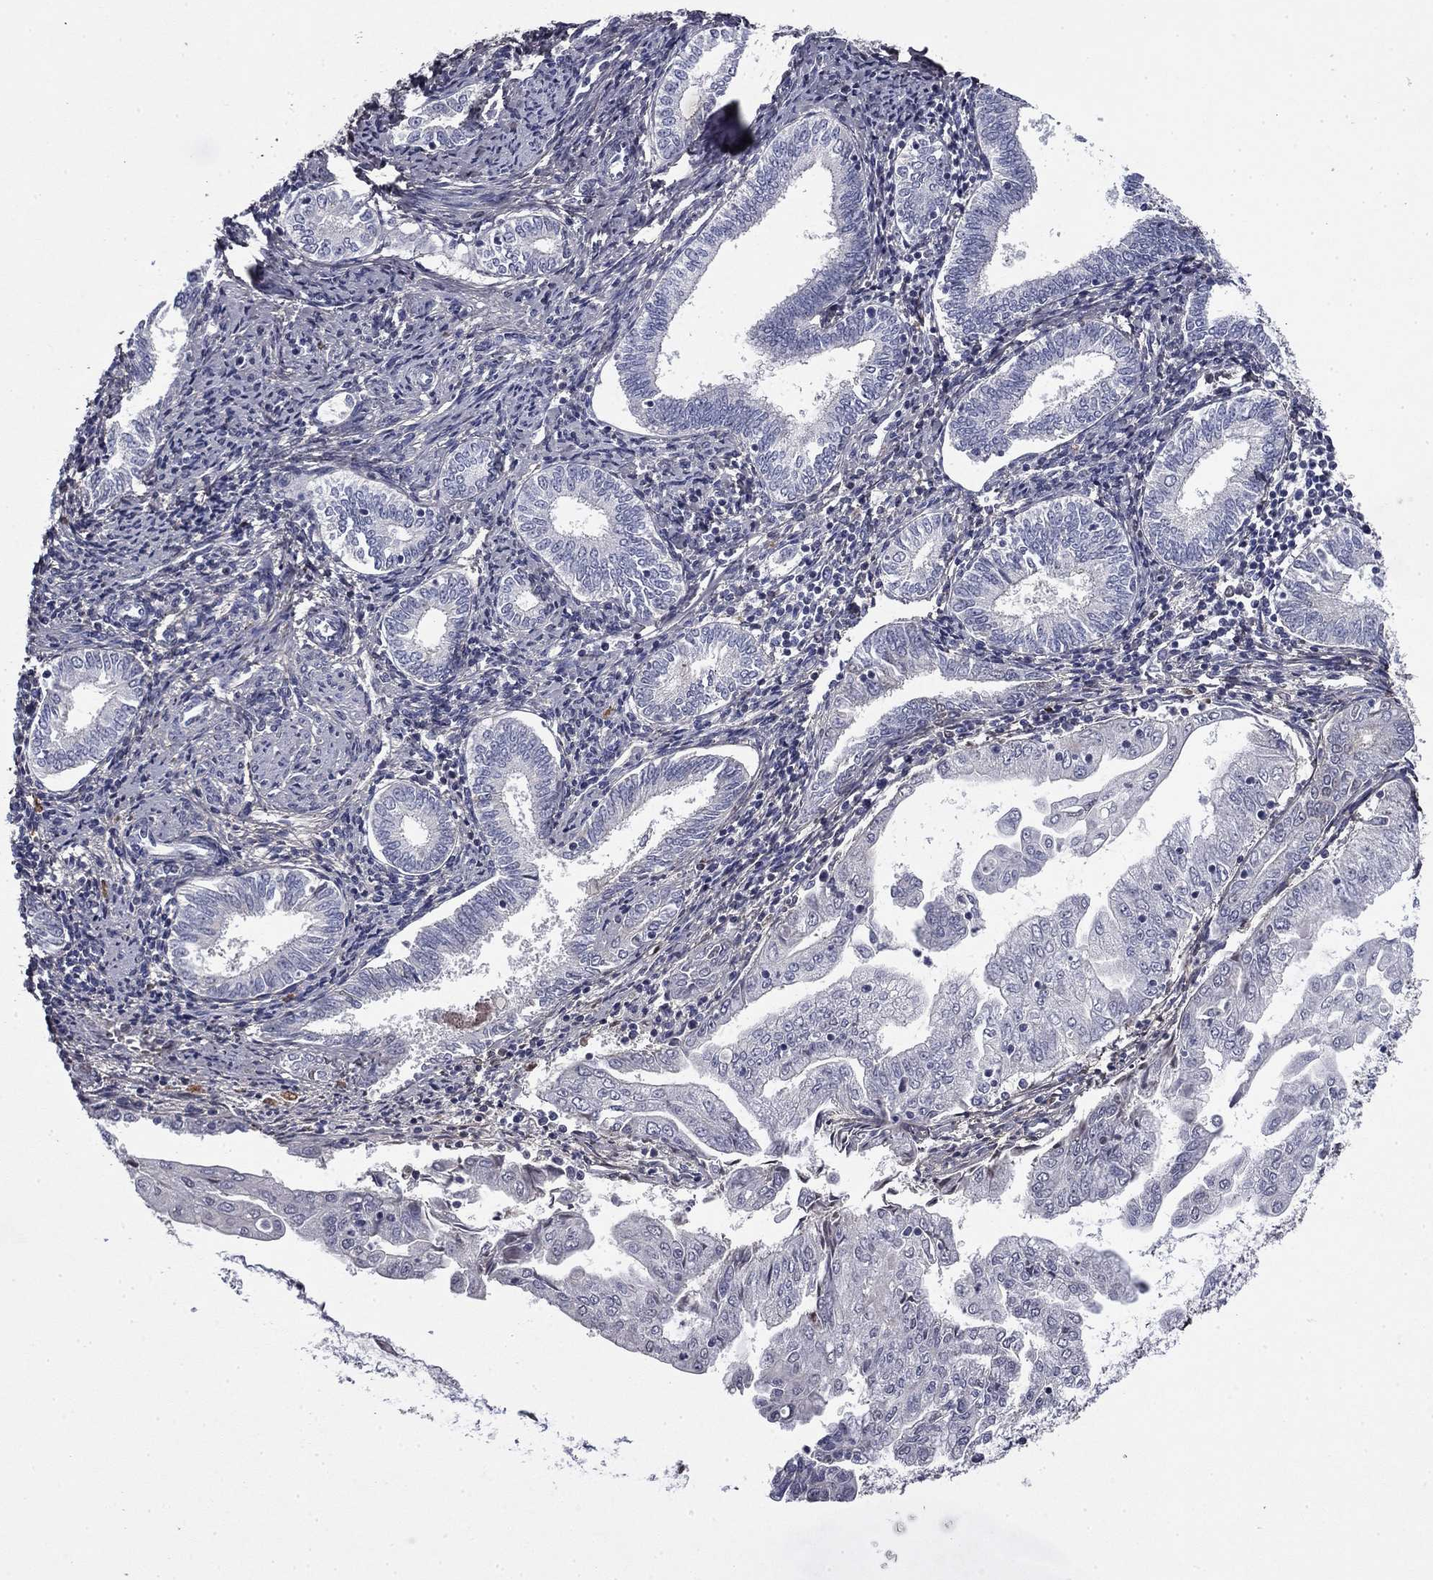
{"staining": {"intensity": "negative", "quantity": "none", "location": "none"}, "tissue": "endometrial cancer", "cell_type": "Tumor cells", "image_type": "cancer", "snomed": [{"axis": "morphology", "description": "Adenocarcinoma, NOS"}, {"axis": "topography", "description": "Endometrium"}], "caption": "Endometrial adenocarcinoma stained for a protein using immunohistochemistry (IHC) reveals no positivity tumor cells.", "gene": "COL2A1", "patient": {"sex": "female", "age": 56}}